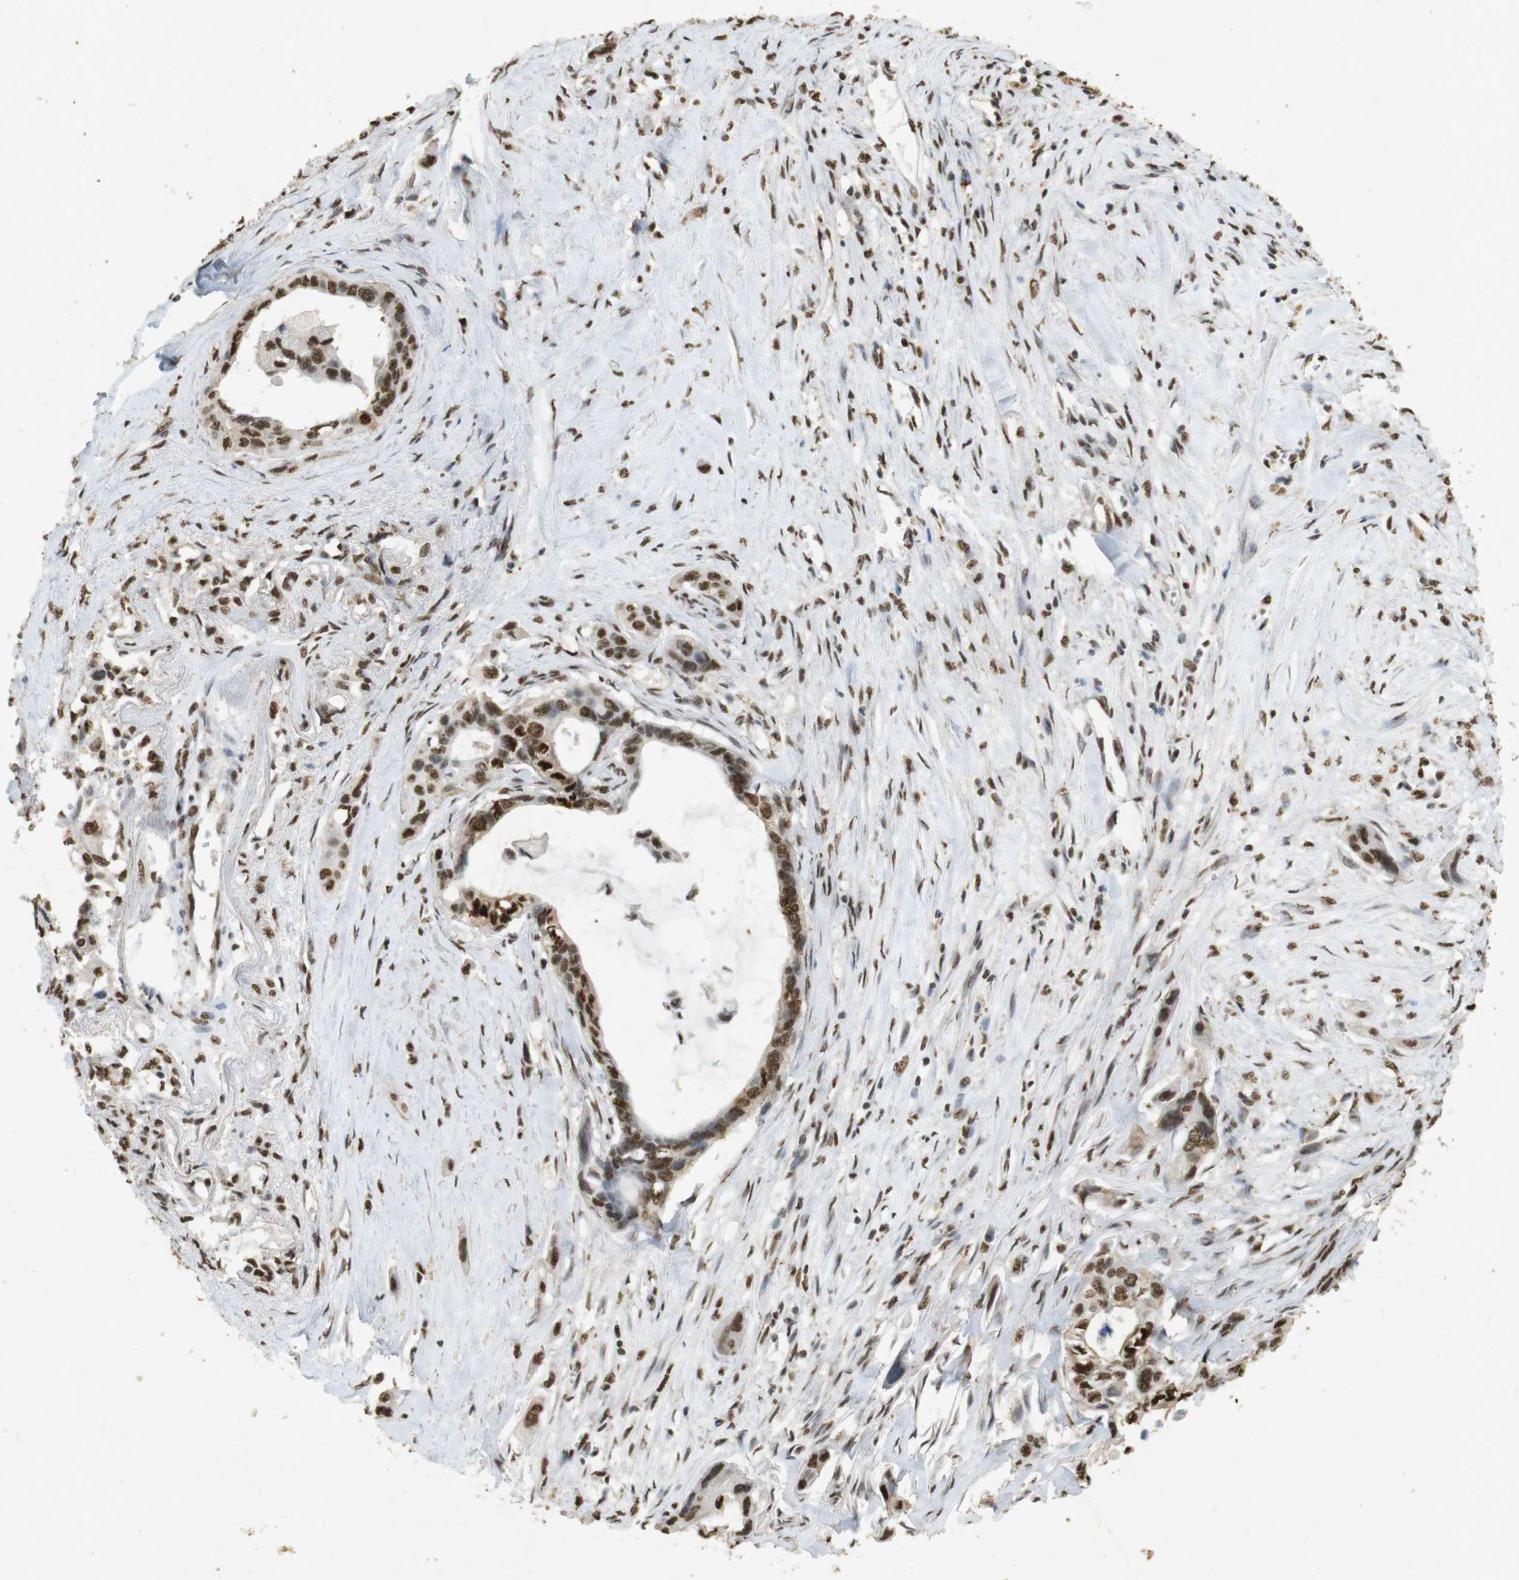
{"staining": {"intensity": "strong", "quantity": ">75%", "location": "nuclear"}, "tissue": "pancreatic cancer", "cell_type": "Tumor cells", "image_type": "cancer", "snomed": [{"axis": "morphology", "description": "Adenocarcinoma, NOS"}, {"axis": "topography", "description": "Pancreas"}], "caption": "This photomicrograph demonstrates immunohistochemistry (IHC) staining of human pancreatic cancer (adenocarcinoma), with high strong nuclear staining in approximately >75% of tumor cells.", "gene": "GATA4", "patient": {"sex": "male", "age": 73}}